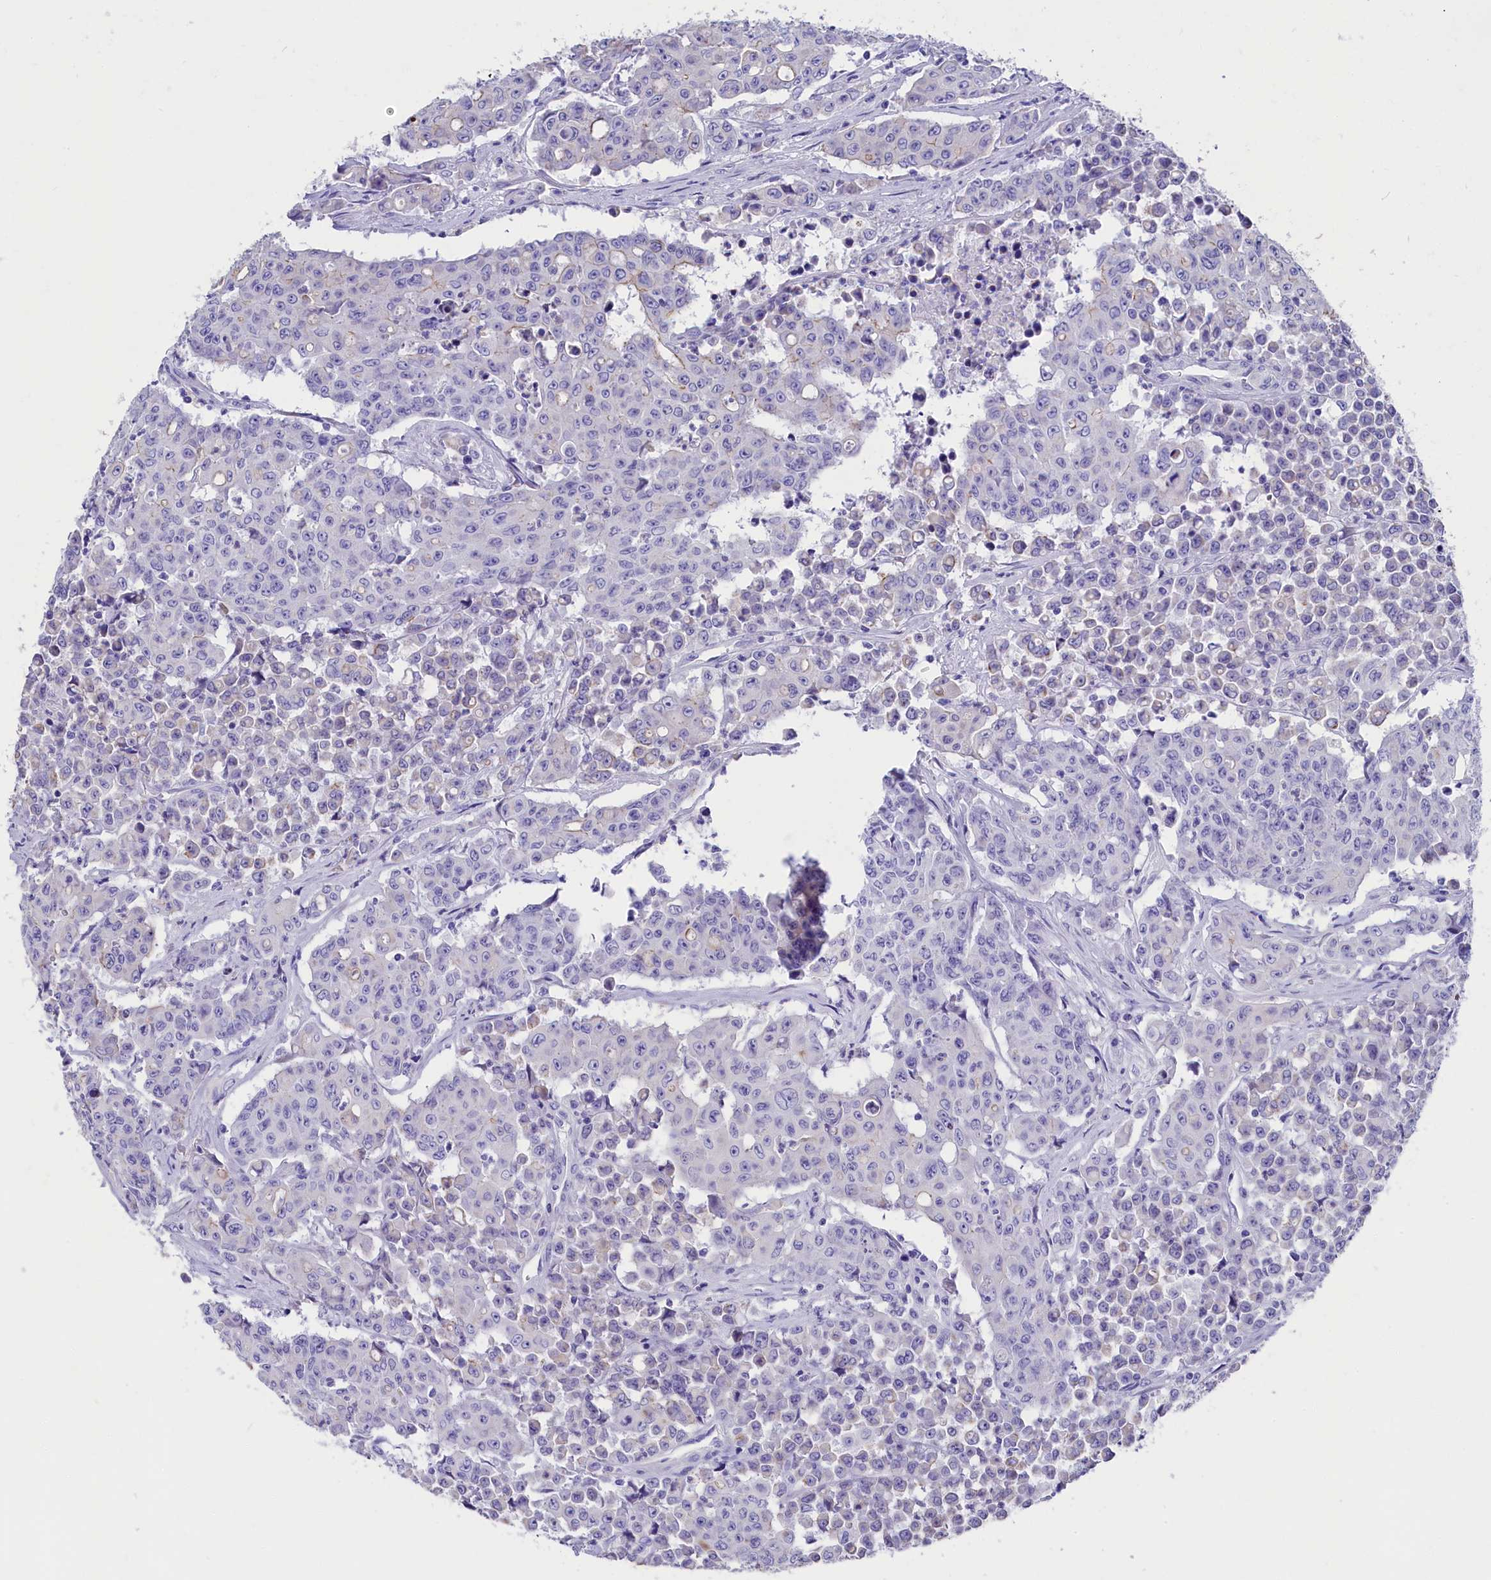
{"staining": {"intensity": "negative", "quantity": "none", "location": "none"}, "tissue": "colorectal cancer", "cell_type": "Tumor cells", "image_type": "cancer", "snomed": [{"axis": "morphology", "description": "Adenocarcinoma, NOS"}, {"axis": "topography", "description": "Colon"}], "caption": "A high-resolution micrograph shows IHC staining of colorectal adenocarcinoma, which exhibits no significant staining in tumor cells.", "gene": "SULT2A1", "patient": {"sex": "male", "age": 51}}